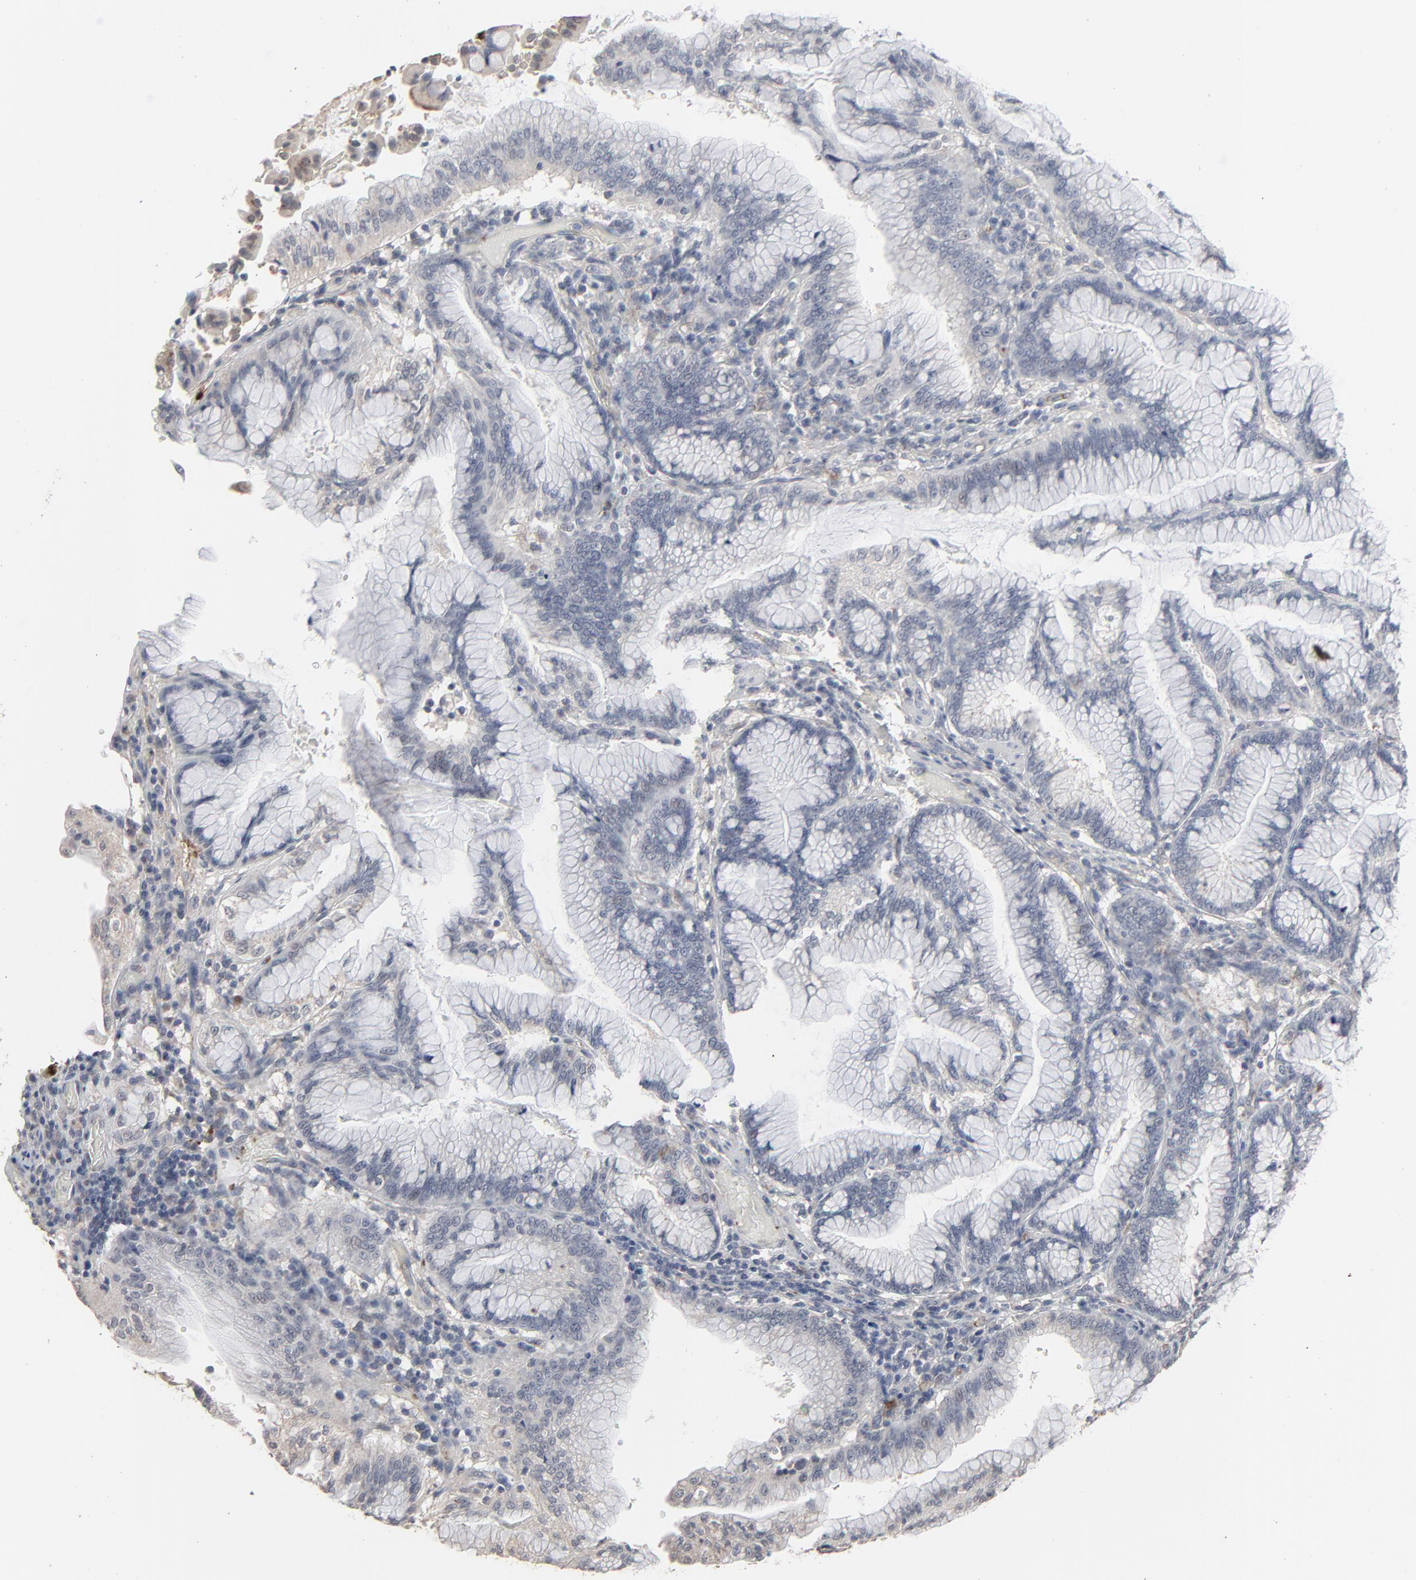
{"staining": {"intensity": "negative", "quantity": "none", "location": "none"}, "tissue": "pancreatic cancer", "cell_type": "Tumor cells", "image_type": "cancer", "snomed": [{"axis": "morphology", "description": "Adenocarcinoma, NOS"}, {"axis": "topography", "description": "Pancreas"}], "caption": "Protein analysis of pancreatic cancer exhibits no significant positivity in tumor cells.", "gene": "JAM3", "patient": {"sex": "female", "age": 64}}